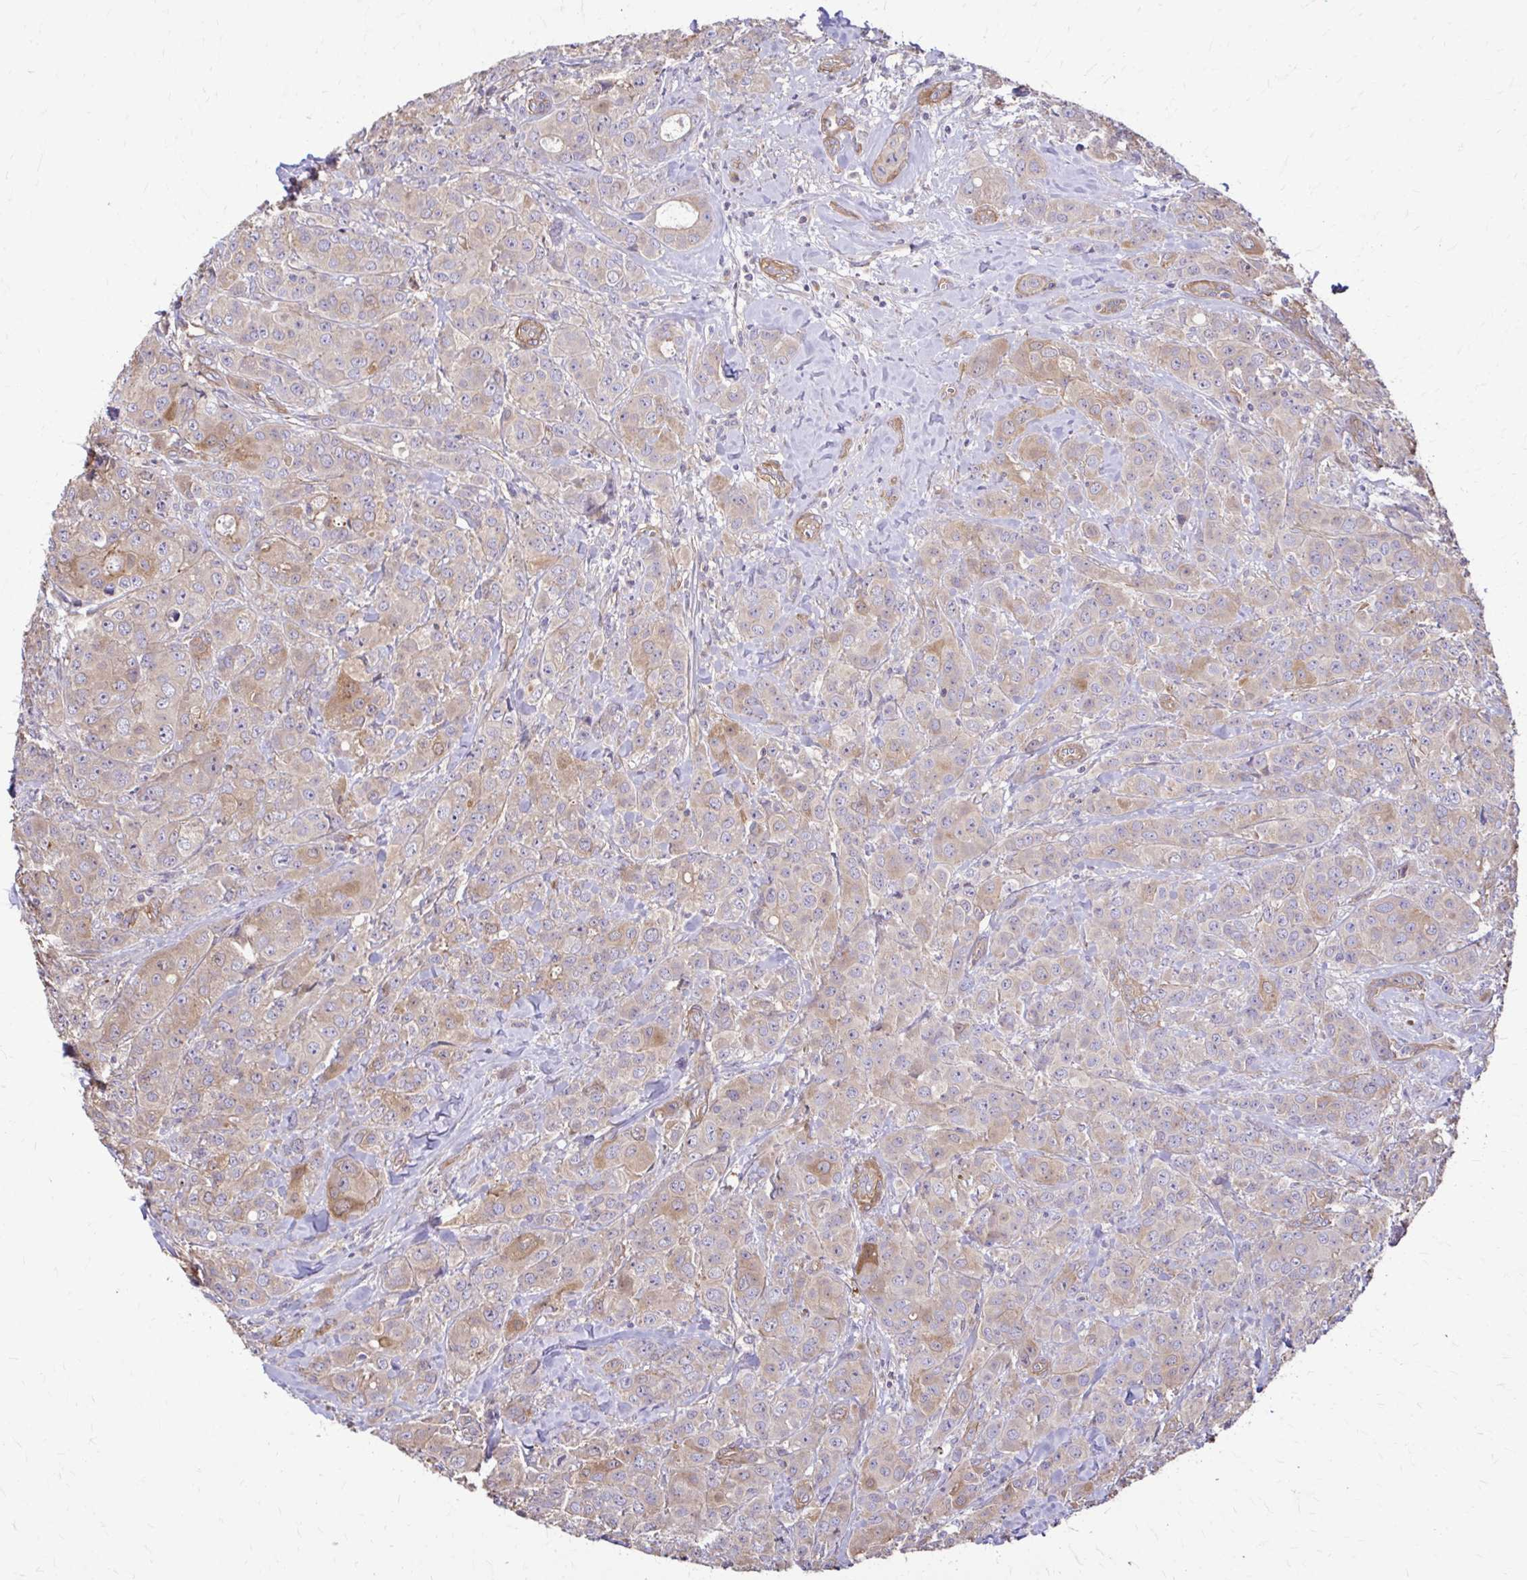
{"staining": {"intensity": "weak", "quantity": "<25%", "location": "cytoplasmic/membranous"}, "tissue": "breast cancer", "cell_type": "Tumor cells", "image_type": "cancer", "snomed": [{"axis": "morphology", "description": "Normal tissue, NOS"}, {"axis": "morphology", "description": "Duct carcinoma"}, {"axis": "topography", "description": "Breast"}], "caption": "An image of breast invasive ductal carcinoma stained for a protein exhibits no brown staining in tumor cells.", "gene": "DSP", "patient": {"sex": "female", "age": 43}}